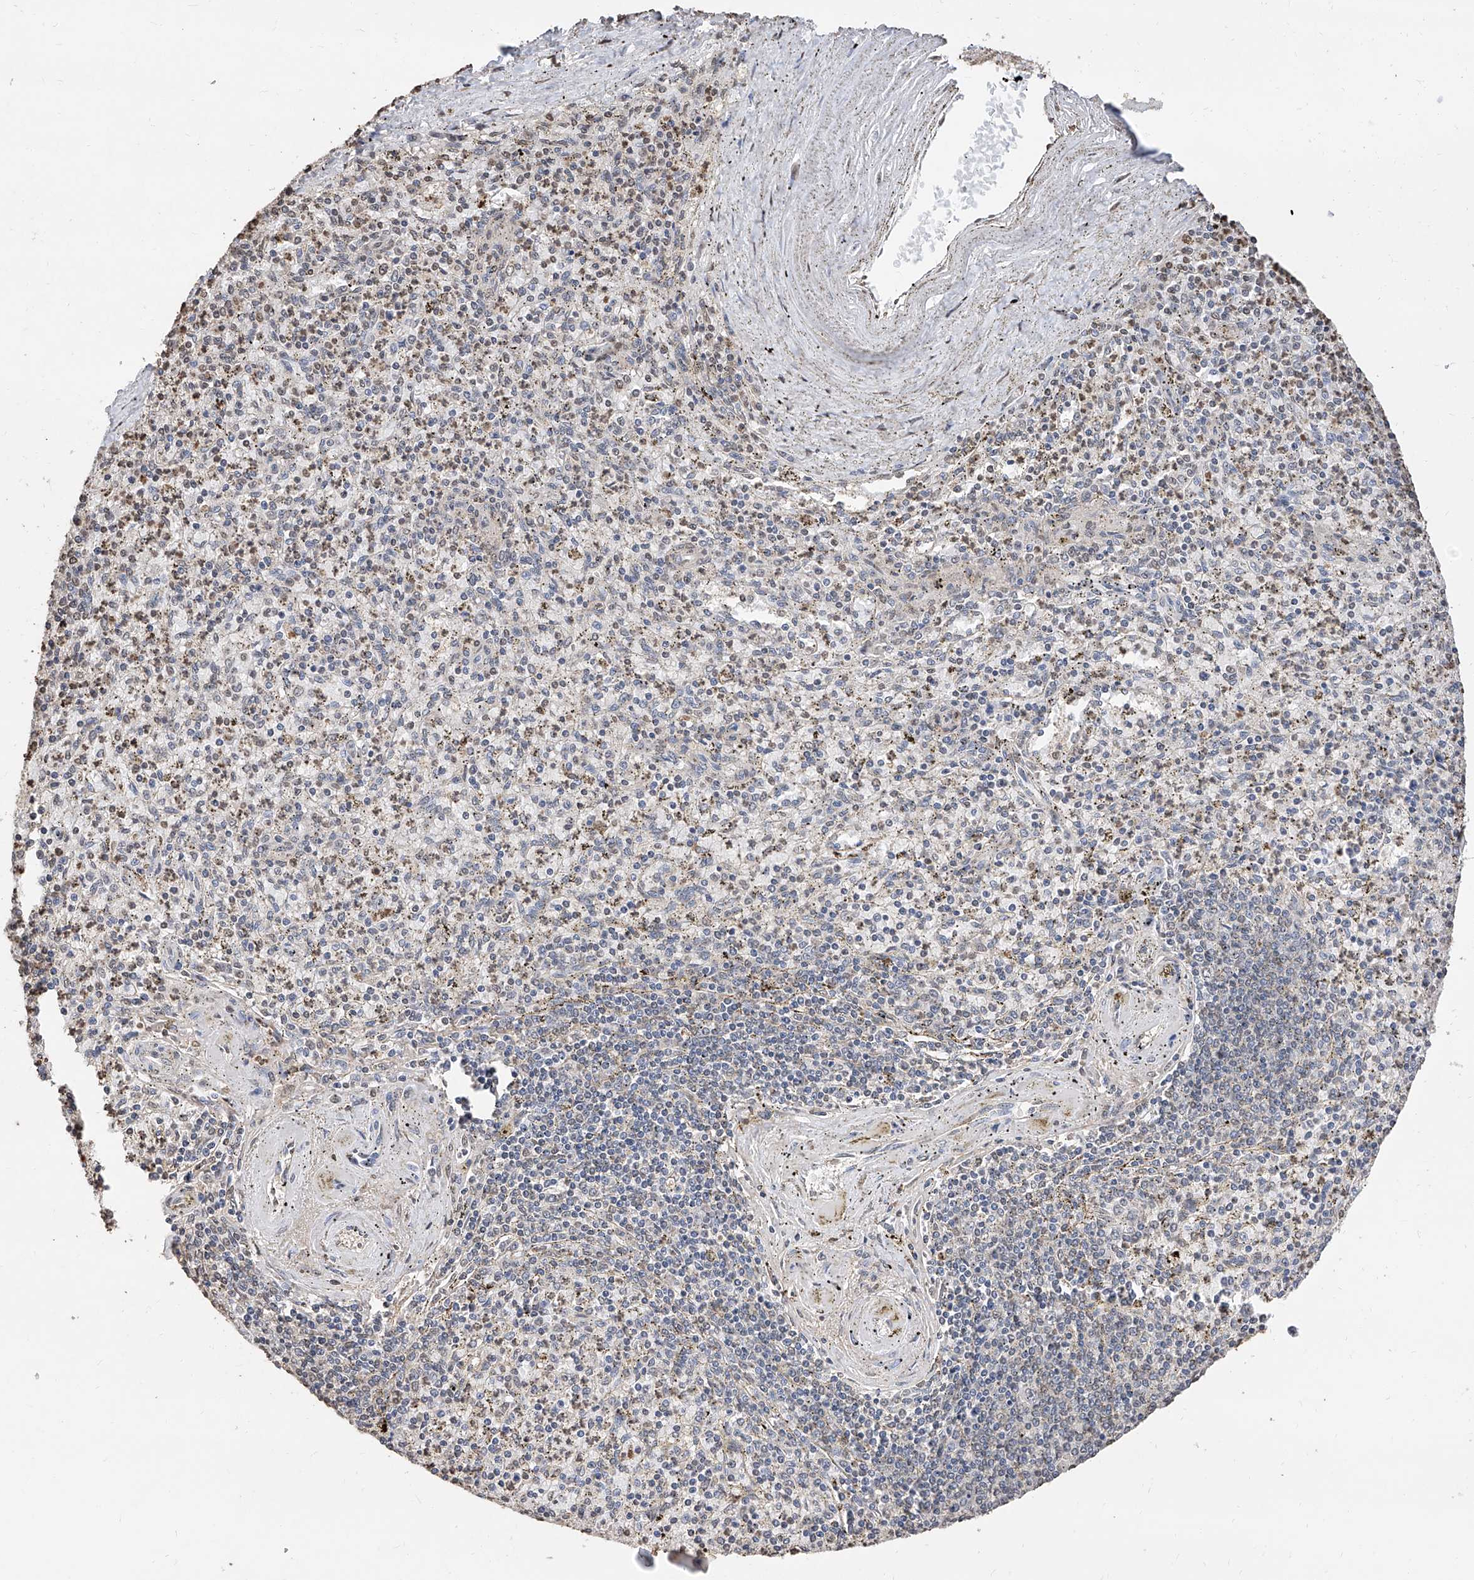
{"staining": {"intensity": "negative", "quantity": "none", "location": "none"}, "tissue": "spleen", "cell_type": "Cells in red pulp", "image_type": "normal", "snomed": [{"axis": "morphology", "description": "Normal tissue, NOS"}, {"axis": "topography", "description": "Spleen"}], "caption": "This is an immunohistochemistry micrograph of unremarkable spleen. There is no positivity in cells in red pulp.", "gene": "RP9", "patient": {"sex": "male", "age": 72}}